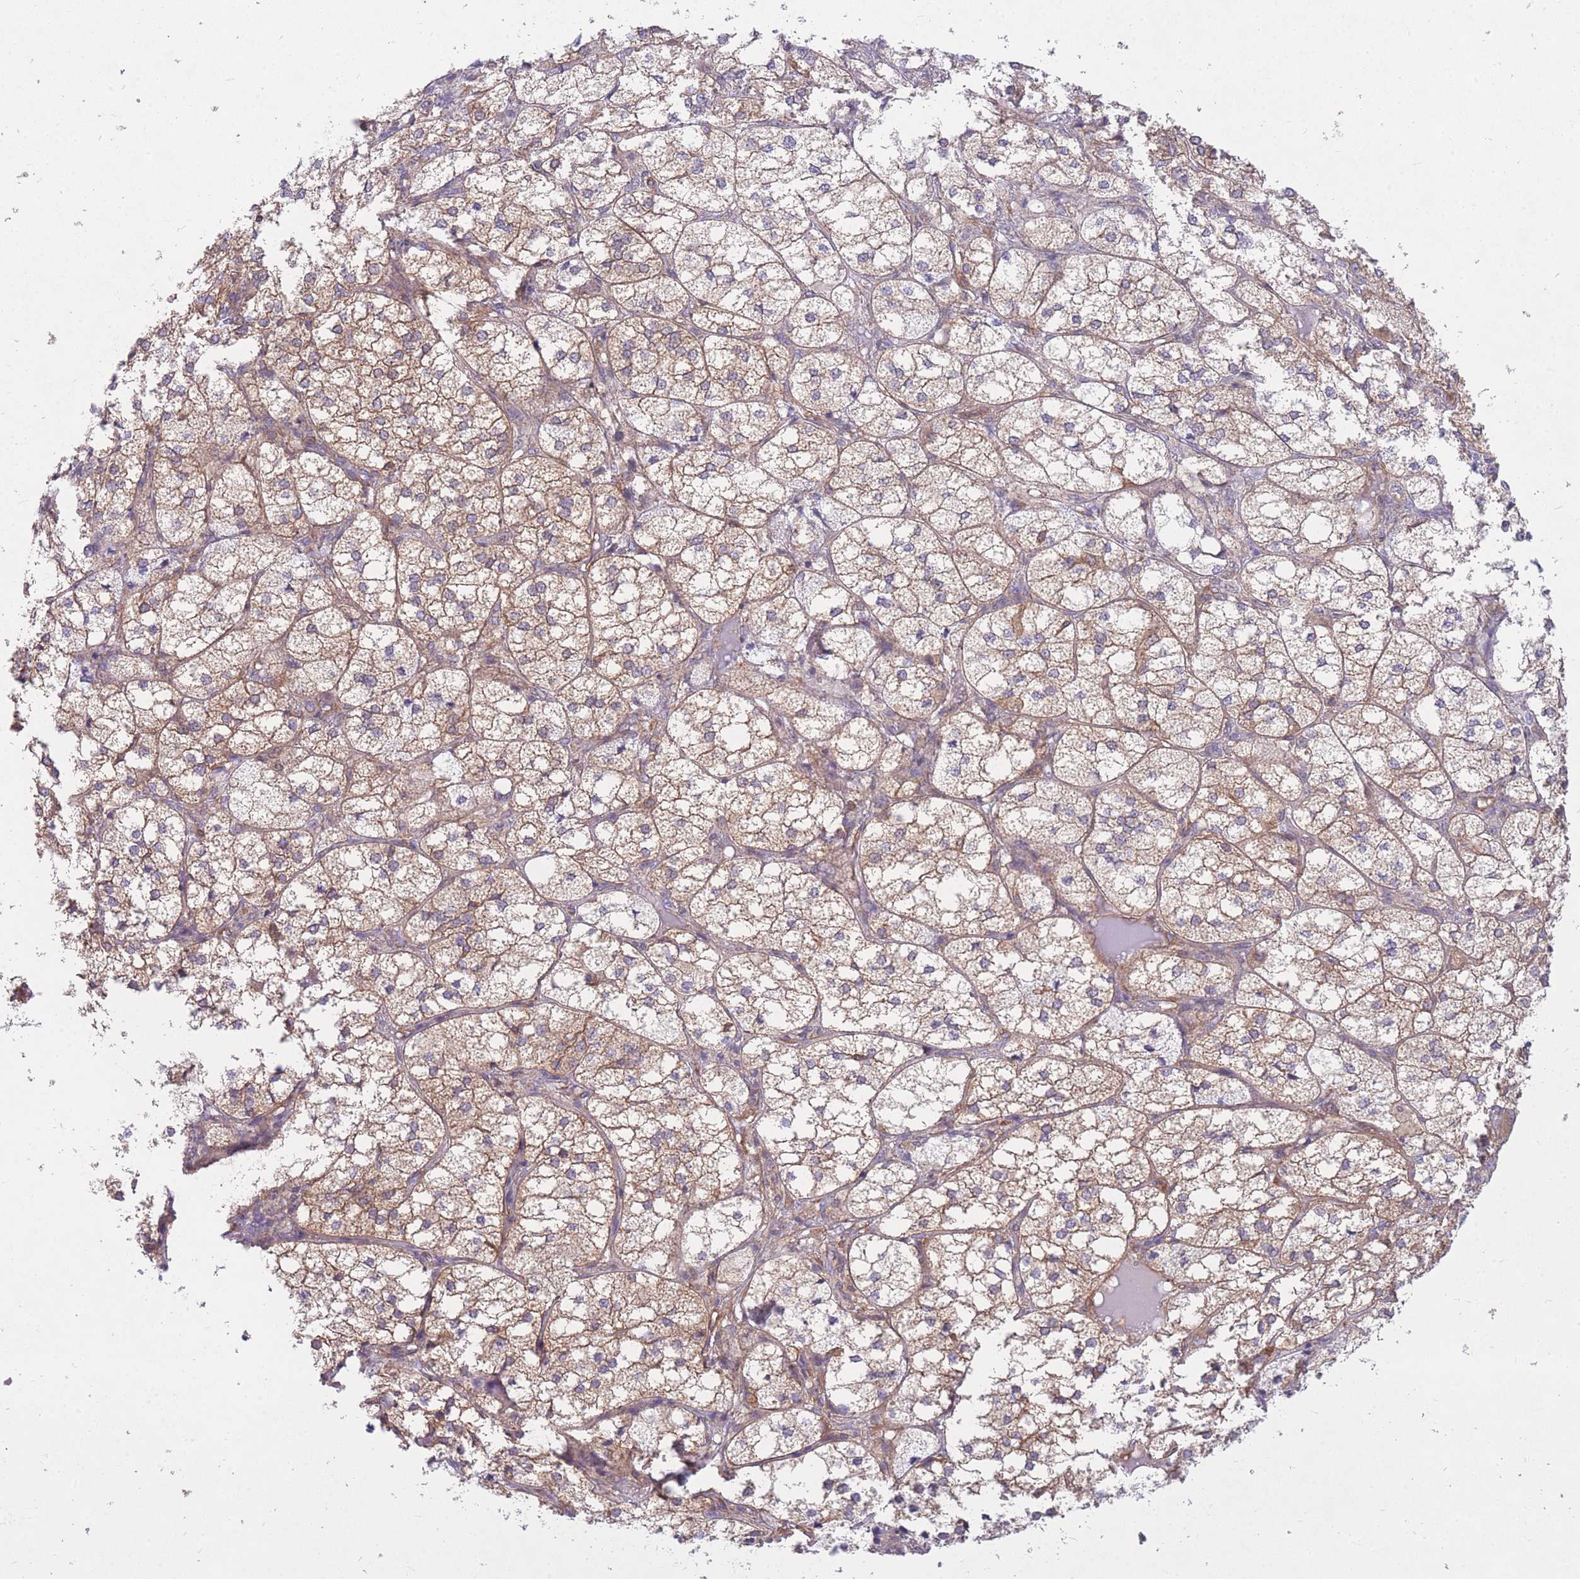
{"staining": {"intensity": "moderate", "quantity": ">75%", "location": "cytoplasmic/membranous"}, "tissue": "adrenal gland", "cell_type": "Glandular cells", "image_type": "normal", "snomed": [{"axis": "morphology", "description": "Normal tissue, NOS"}, {"axis": "topography", "description": "Adrenal gland"}], "caption": "An image of adrenal gland stained for a protein reveals moderate cytoplasmic/membranous brown staining in glandular cells.", "gene": "GGA1", "patient": {"sex": "female", "age": 61}}